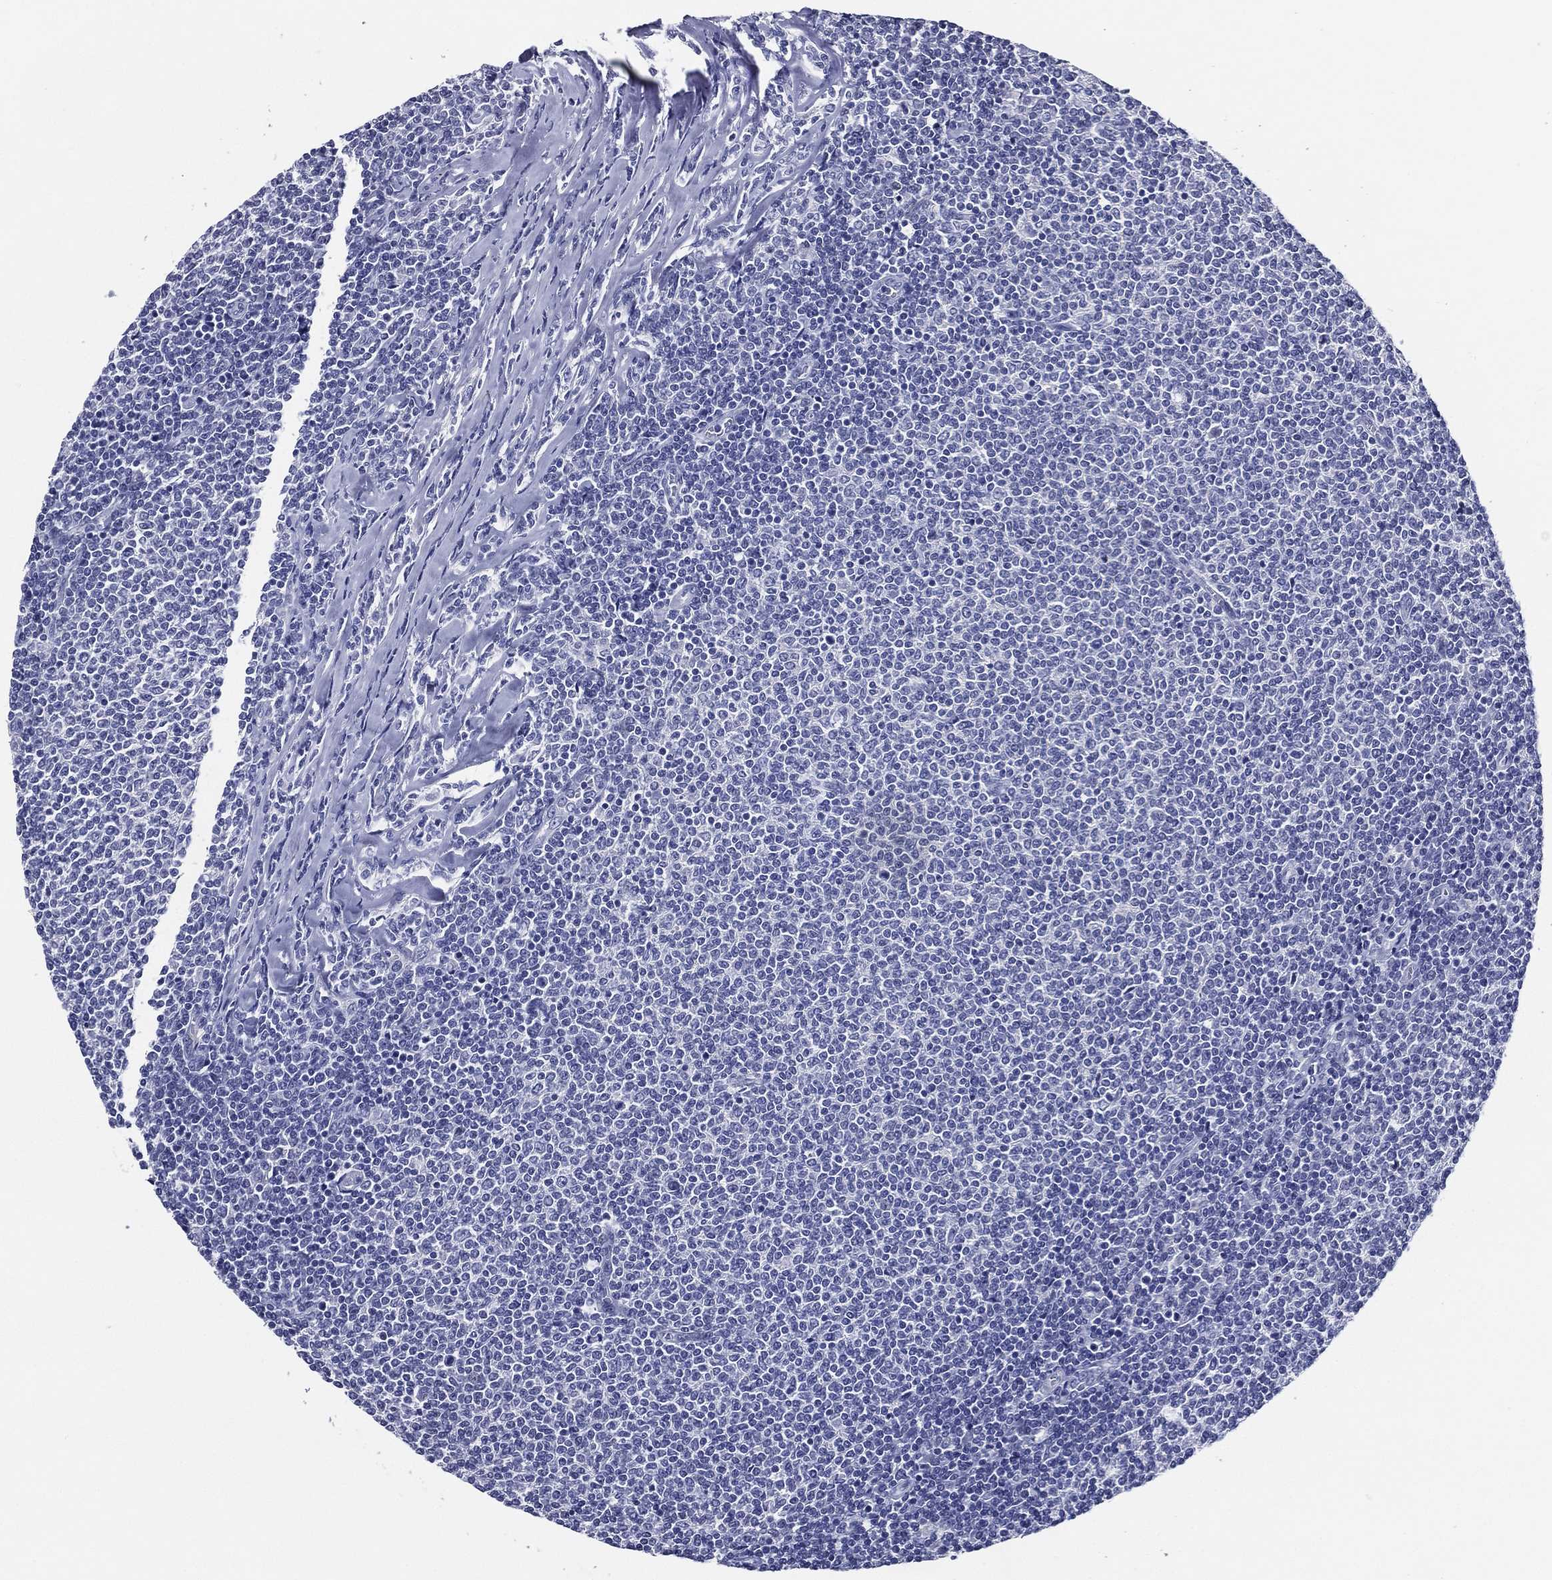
{"staining": {"intensity": "negative", "quantity": "none", "location": "none"}, "tissue": "lymphoma", "cell_type": "Tumor cells", "image_type": "cancer", "snomed": [{"axis": "morphology", "description": "Malignant lymphoma, non-Hodgkin's type, Low grade"}, {"axis": "topography", "description": "Lymph node"}], "caption": "A histopathology image of human lymphoma is negative for staining in tumor cells.", "gene": "ACE2", "patient": {"sex": "male", "age": 52}}